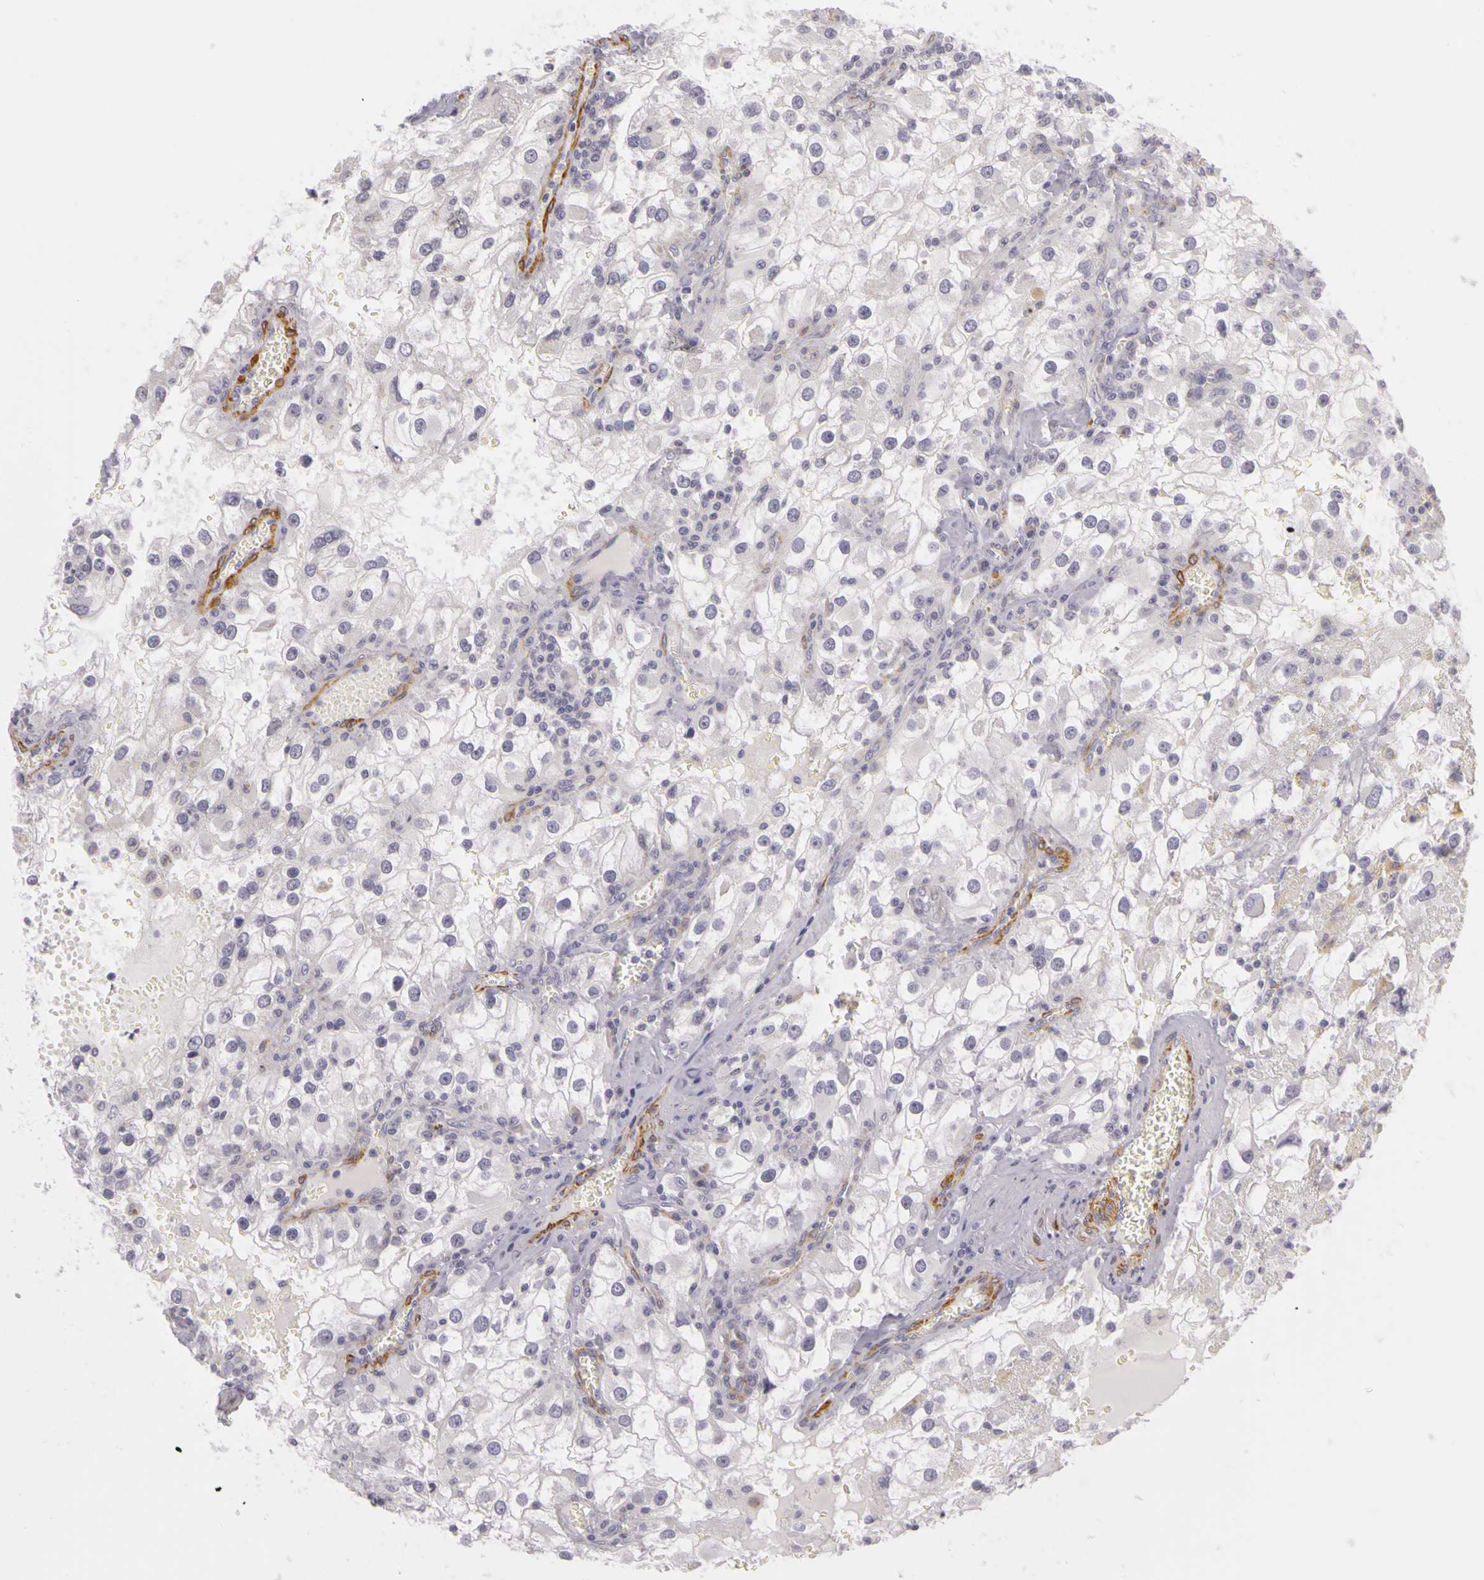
{"staining": {"intensity": "negative", "quantity": "none", "location": "none"}, "tissue": "renal cancer", "cell_type": "Tumor cells", "image_type": "cancer", "snomed": [{"axis": "morphology", "description": "Adenocarcinoma, NOS"}, {"axis": "topography", "description": "Kidney"}], "caption": "This is an IHC photomicrograph of human adenocarcinoma (renal). There is no expression in tumor cells.", "gene": "CNTN2", "patient": {"sex": "female", "age": 52}}